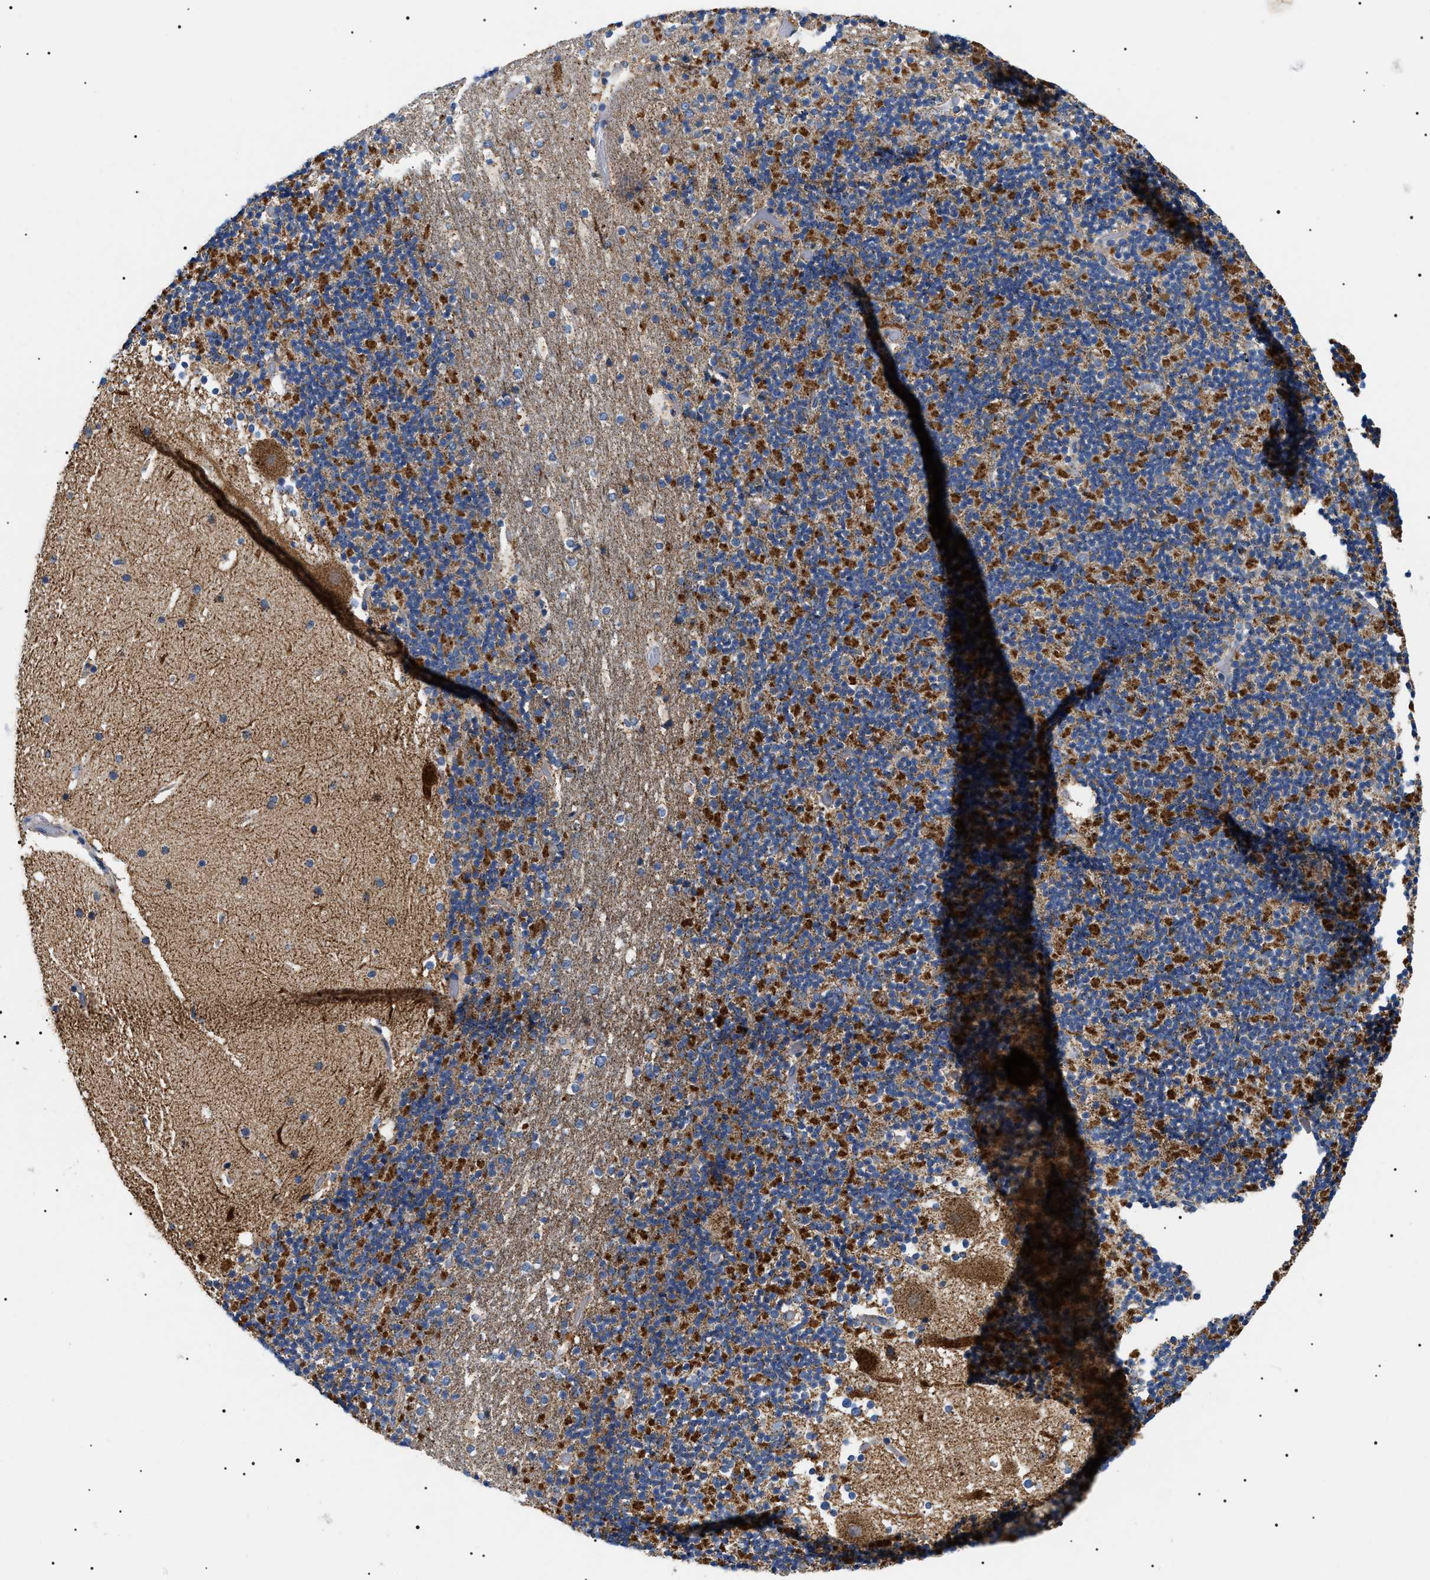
{"staining": {"intensity": "moderate", "quantity": ">75%", "location": "cytoplasmic/membranous"}, "tissue": "cerebellum", "cell_type": "Cells in granular layer", "image_type": "normal", "snomed": [{"axis": "morphology", "description": "Normal tissue, NOS"}, {"axis": "topography", "description": "Cerebellum"}], "caption": "Normal cerebellum reveals moderate cytoplasmic/membranous positivity in about >75% of cells in granular layer, visualized by immunohistochemistry.", "gene": "OXSM", "patient": {"sex": "male", "age": 57}}